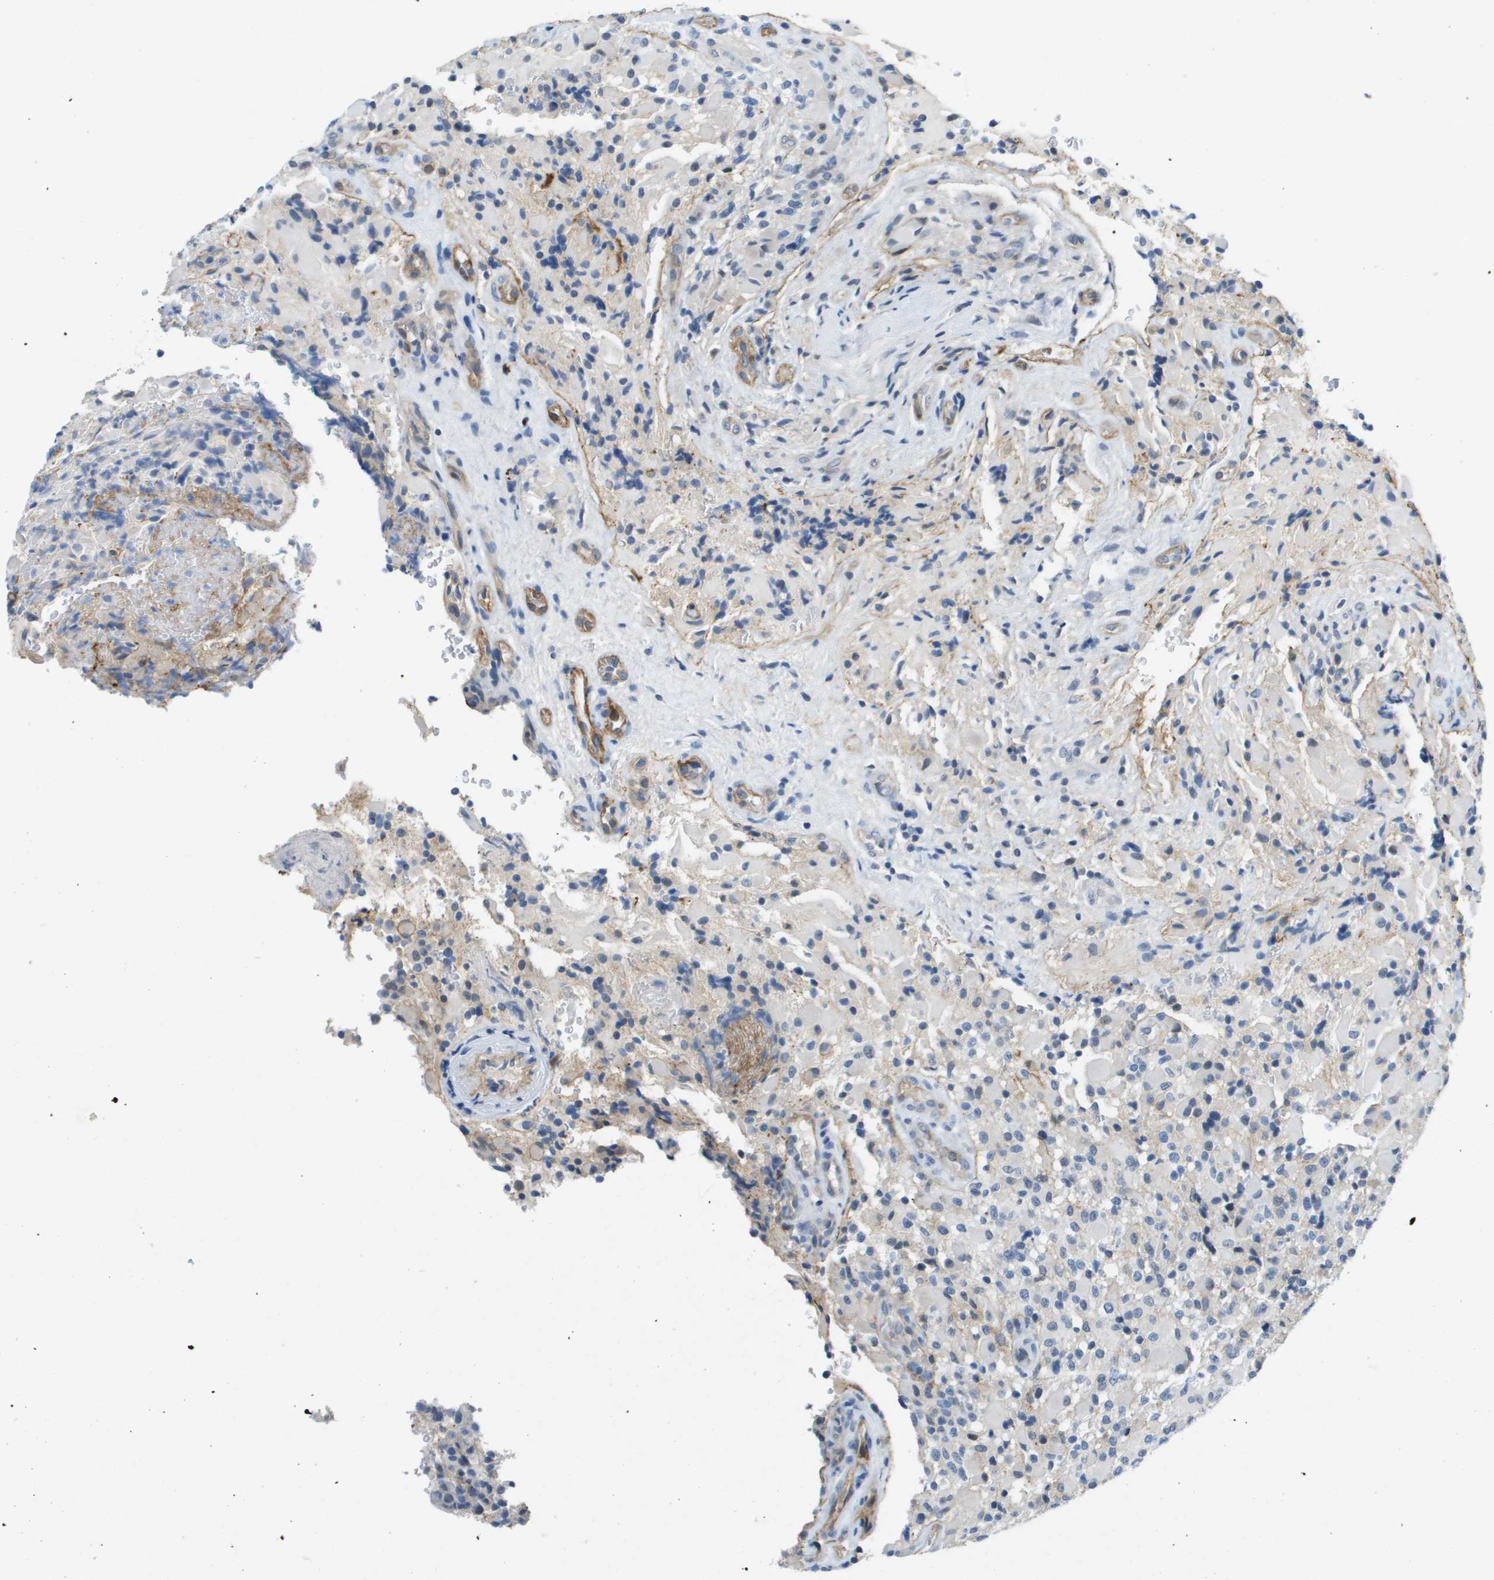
{"staining": {"intensity": "negative", "quantity": "none", "location": "none"}, "tissue": "glioma", "cell_type": "Tumor cells", "image_type": "cancer", "snomed": [{"axis": "morphology", "description": "Glioma, malignant, High grade"}, {"axis": "topography", "description": "Brain"}], "caption": "High magnification brightfield microscopy of malignant high-grade glioma stained with DAB (3,3'-diaminobenzidine) (brown) and counterstained with hematoxylin (blue): tumor cells show no significant staining.", "gene": "ITGA6", "patient": {"sex": "male", "age": 71}}